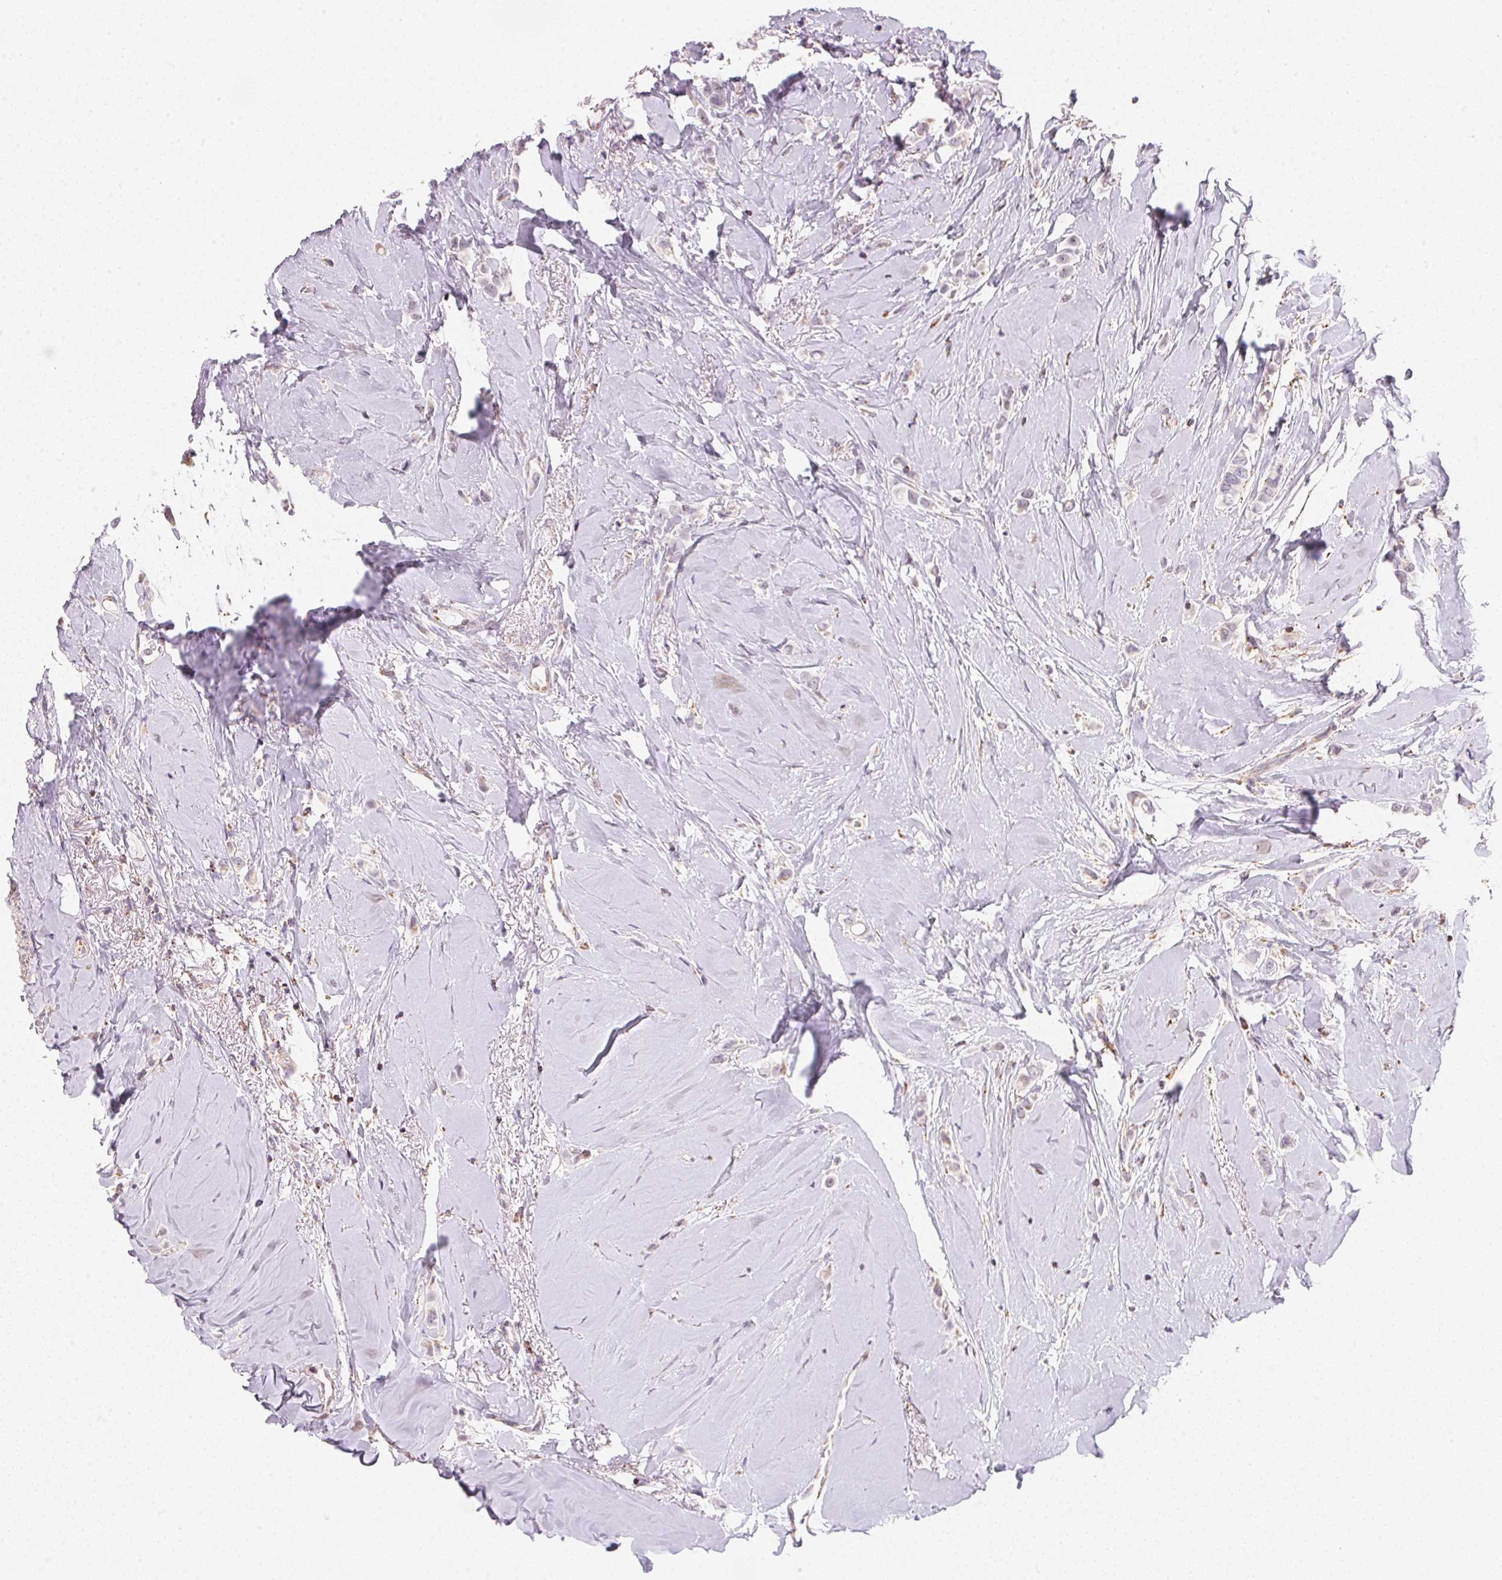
{"staining": {"intensity": "negative", "quantity": "none", "location": "none"}, "tissue": "breast cancer", "cell_type": "Tumor cells", "image_type": "cancer", "snomed": [{"axis": "morphology", "description": "Lobular carcinoma"}, {"axis": "topography", "description": "Breast"}], "caption": "This is a histopathology image of IHC staining of breast cancer, which shows no staining in tumor cells.", "gene": "GIPC2", "patient": {"sex": "female", "age": 66}}